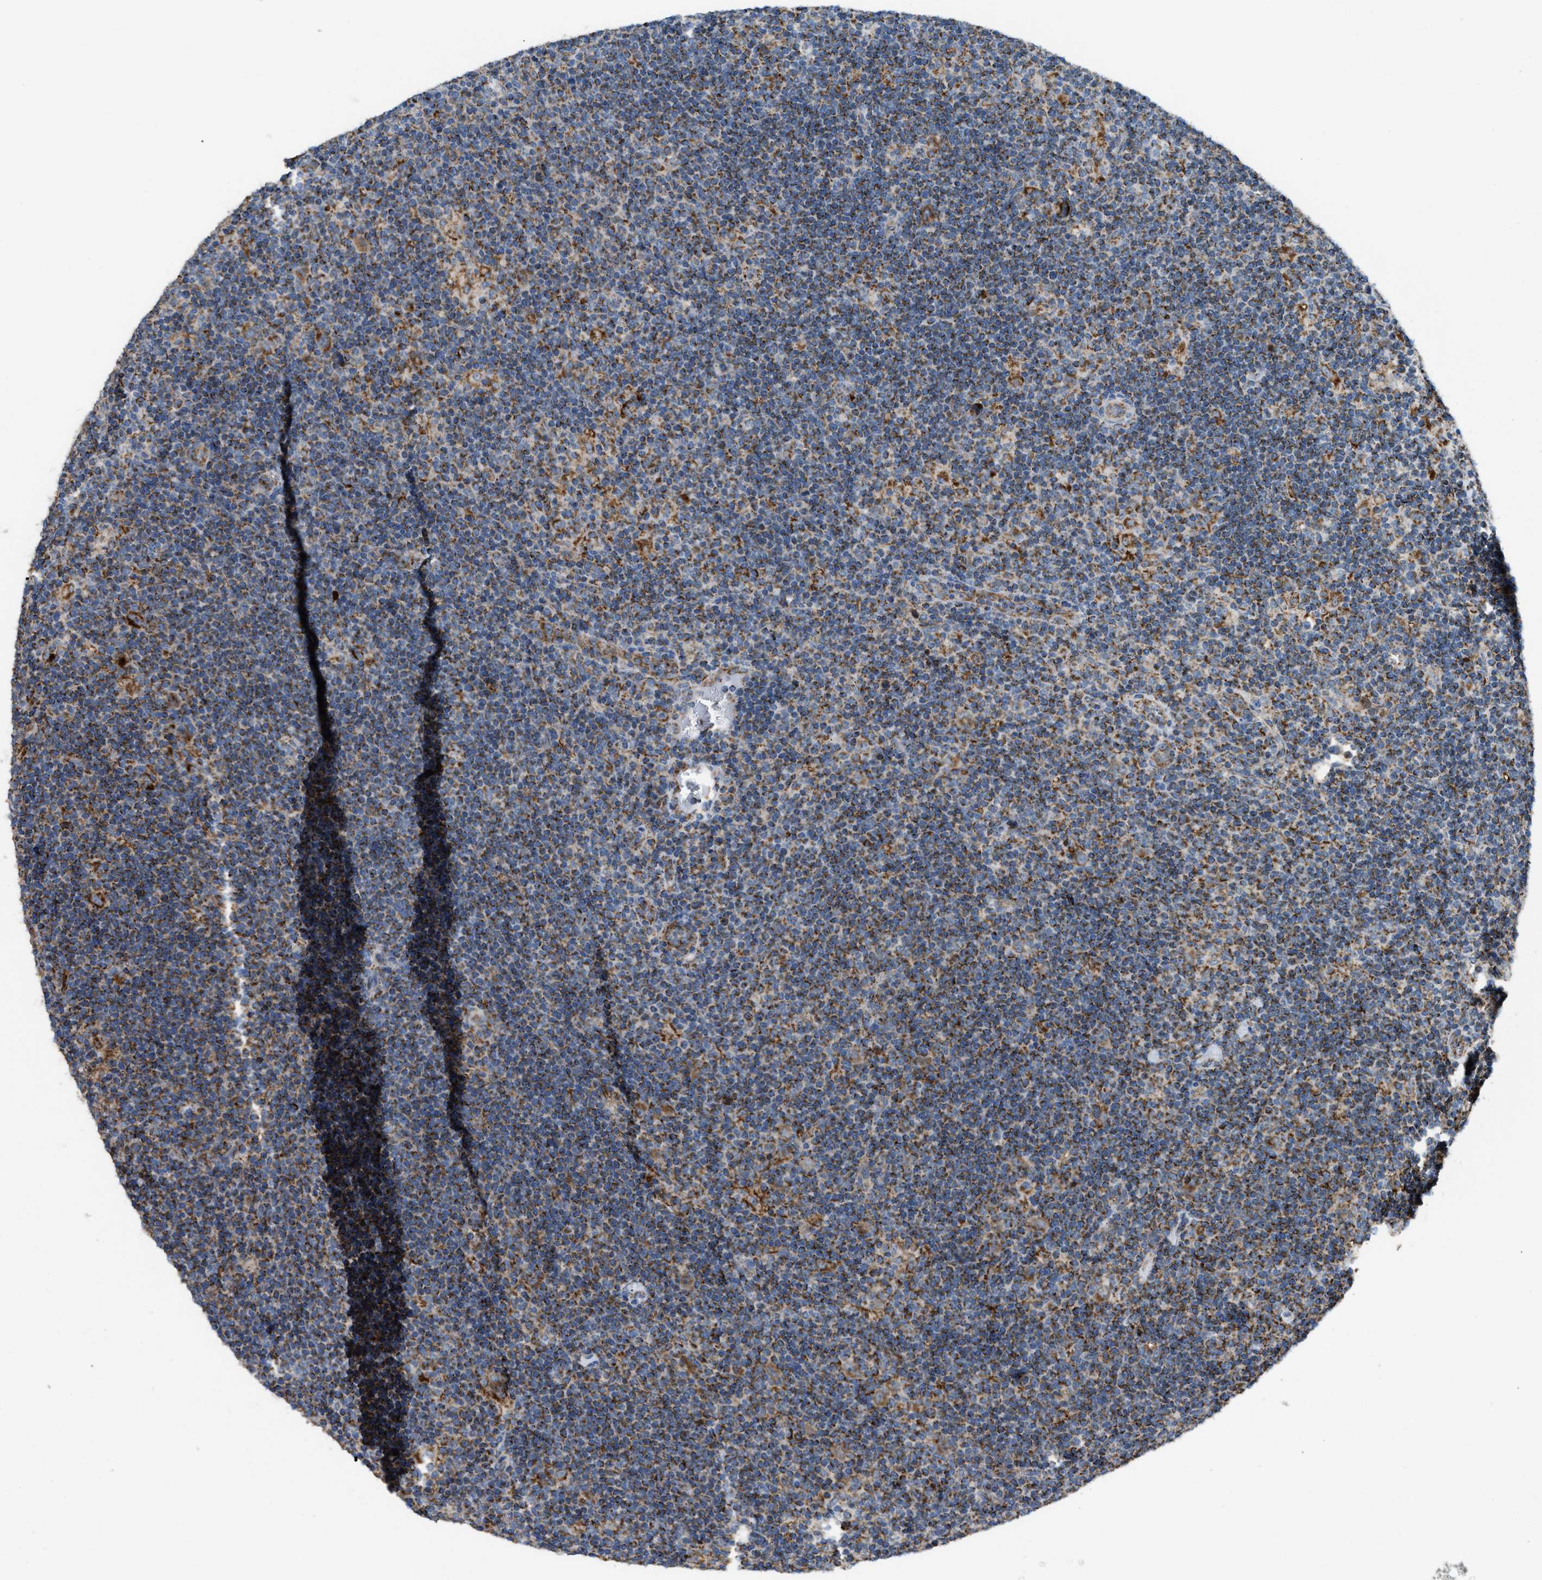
{"staining": {"intensity": "strong", "quantity": "25%-75%", "location": "cytoplasmic/membranous"}, "tissue": "lymphoma", "cell_type": "Tumor cells", "image_type": "cancer", "snomed": [{"axis": "morphology", "description": "Hodgkin's disease, NOS"}, {"axis": "topography", "description": "Lymph node"}], "caption": "Tumor cells display high levels of strong cytoplasmic/membranous staining in about 25%-75% of cells in human Hodgkin's disease.", "gene": "ETFB", "patient": {"sex": "female", "age": 57}}